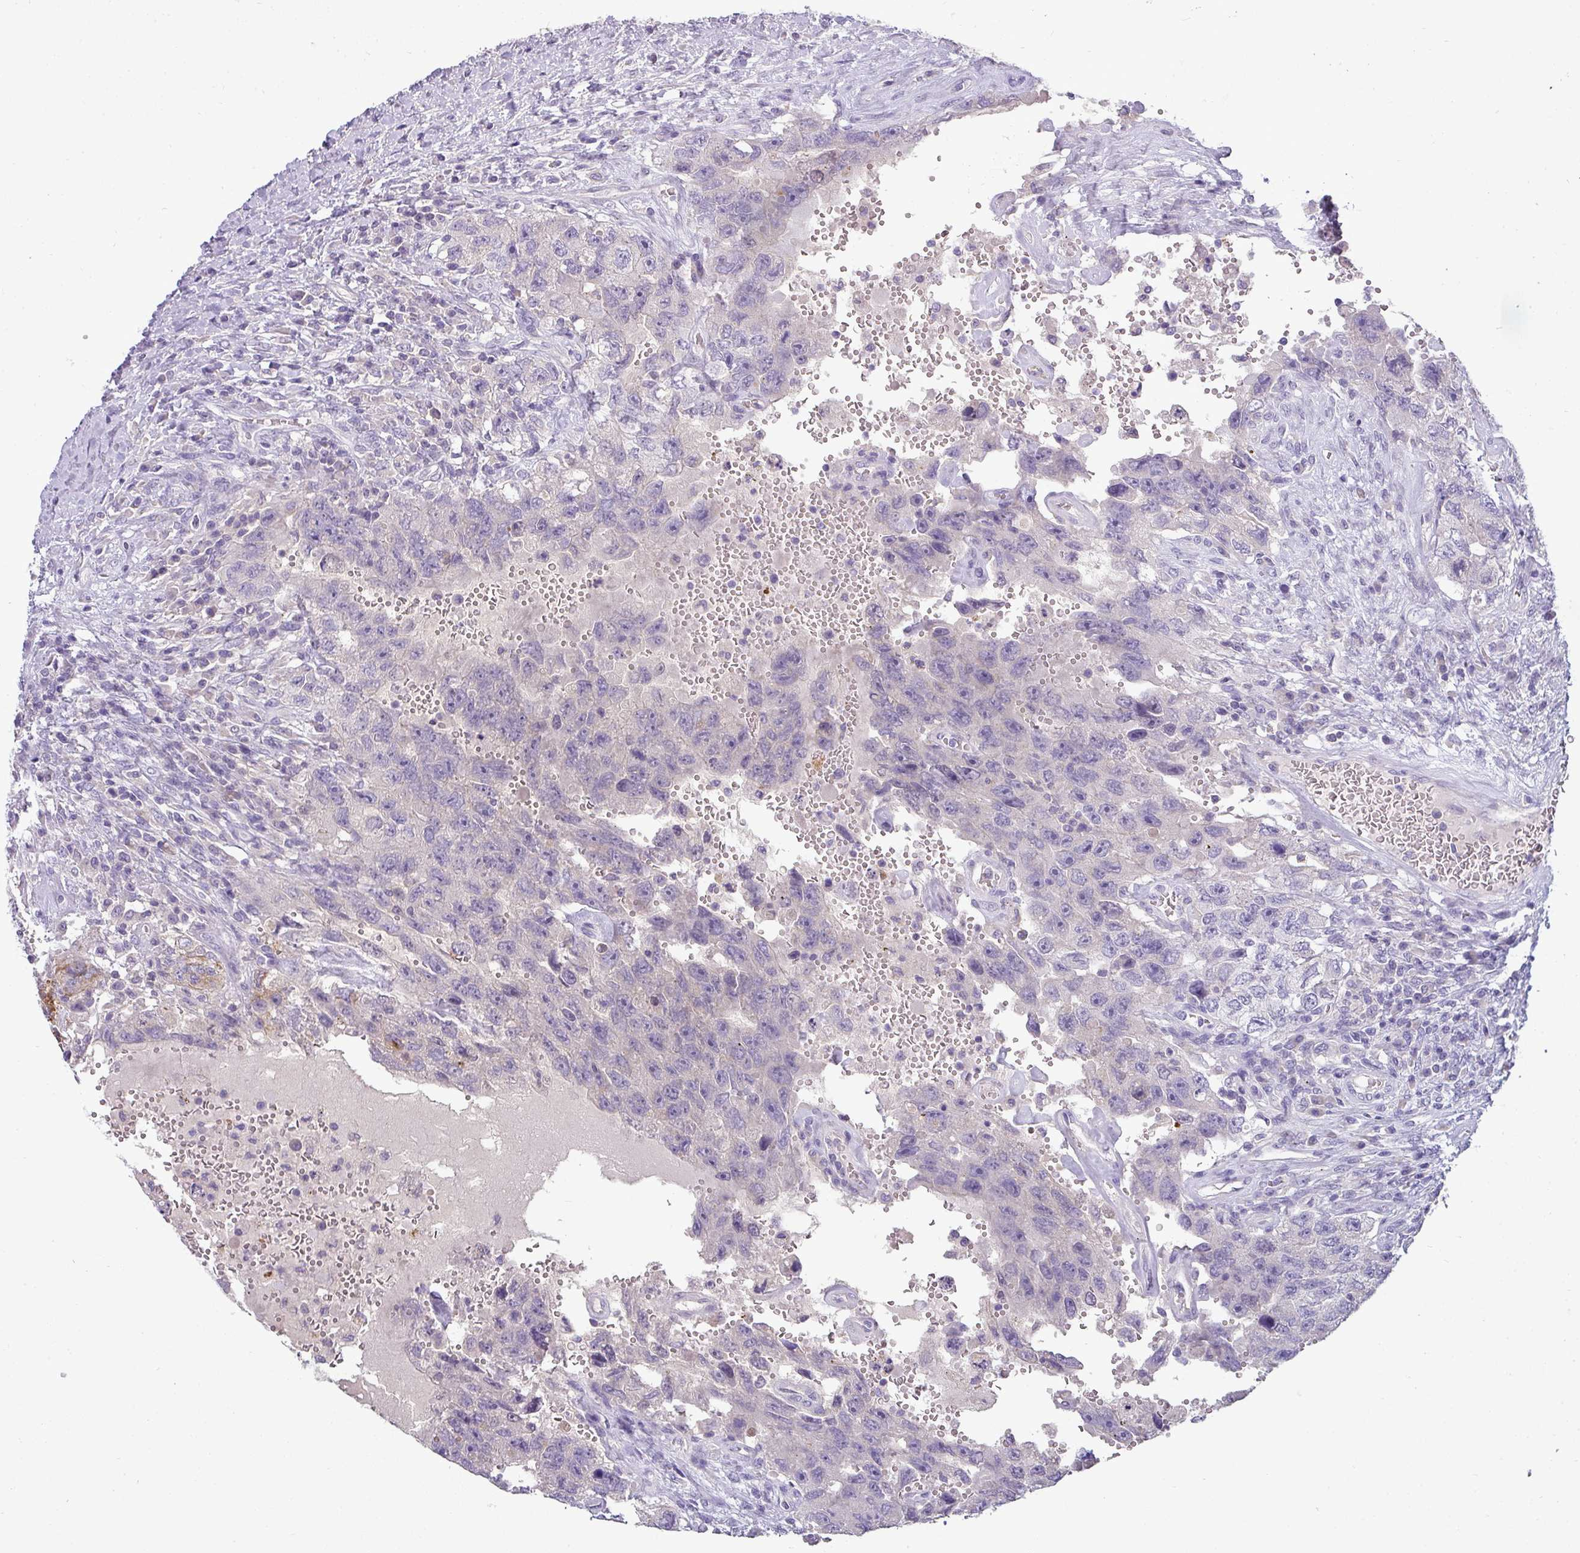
{"staining": {"intensity": "negative", "quantity": "none", "location": "none"}, "tissue": "testis cancer", "cell_type": "Tumor cells", "image_type": "cancer", "snomed": [{"axis": "morphology", "description": "Carcinoma, Embryonal, NOS"}, {"axis": "topography", "description": "Testis"}], "caption": "An immunohistochemistry histopathology image of testis cancer is shown. There is no staining in tumor cells of testis cancer.", "gene": "ASXL3", "patient": {"sex": "male", "age": 26}}